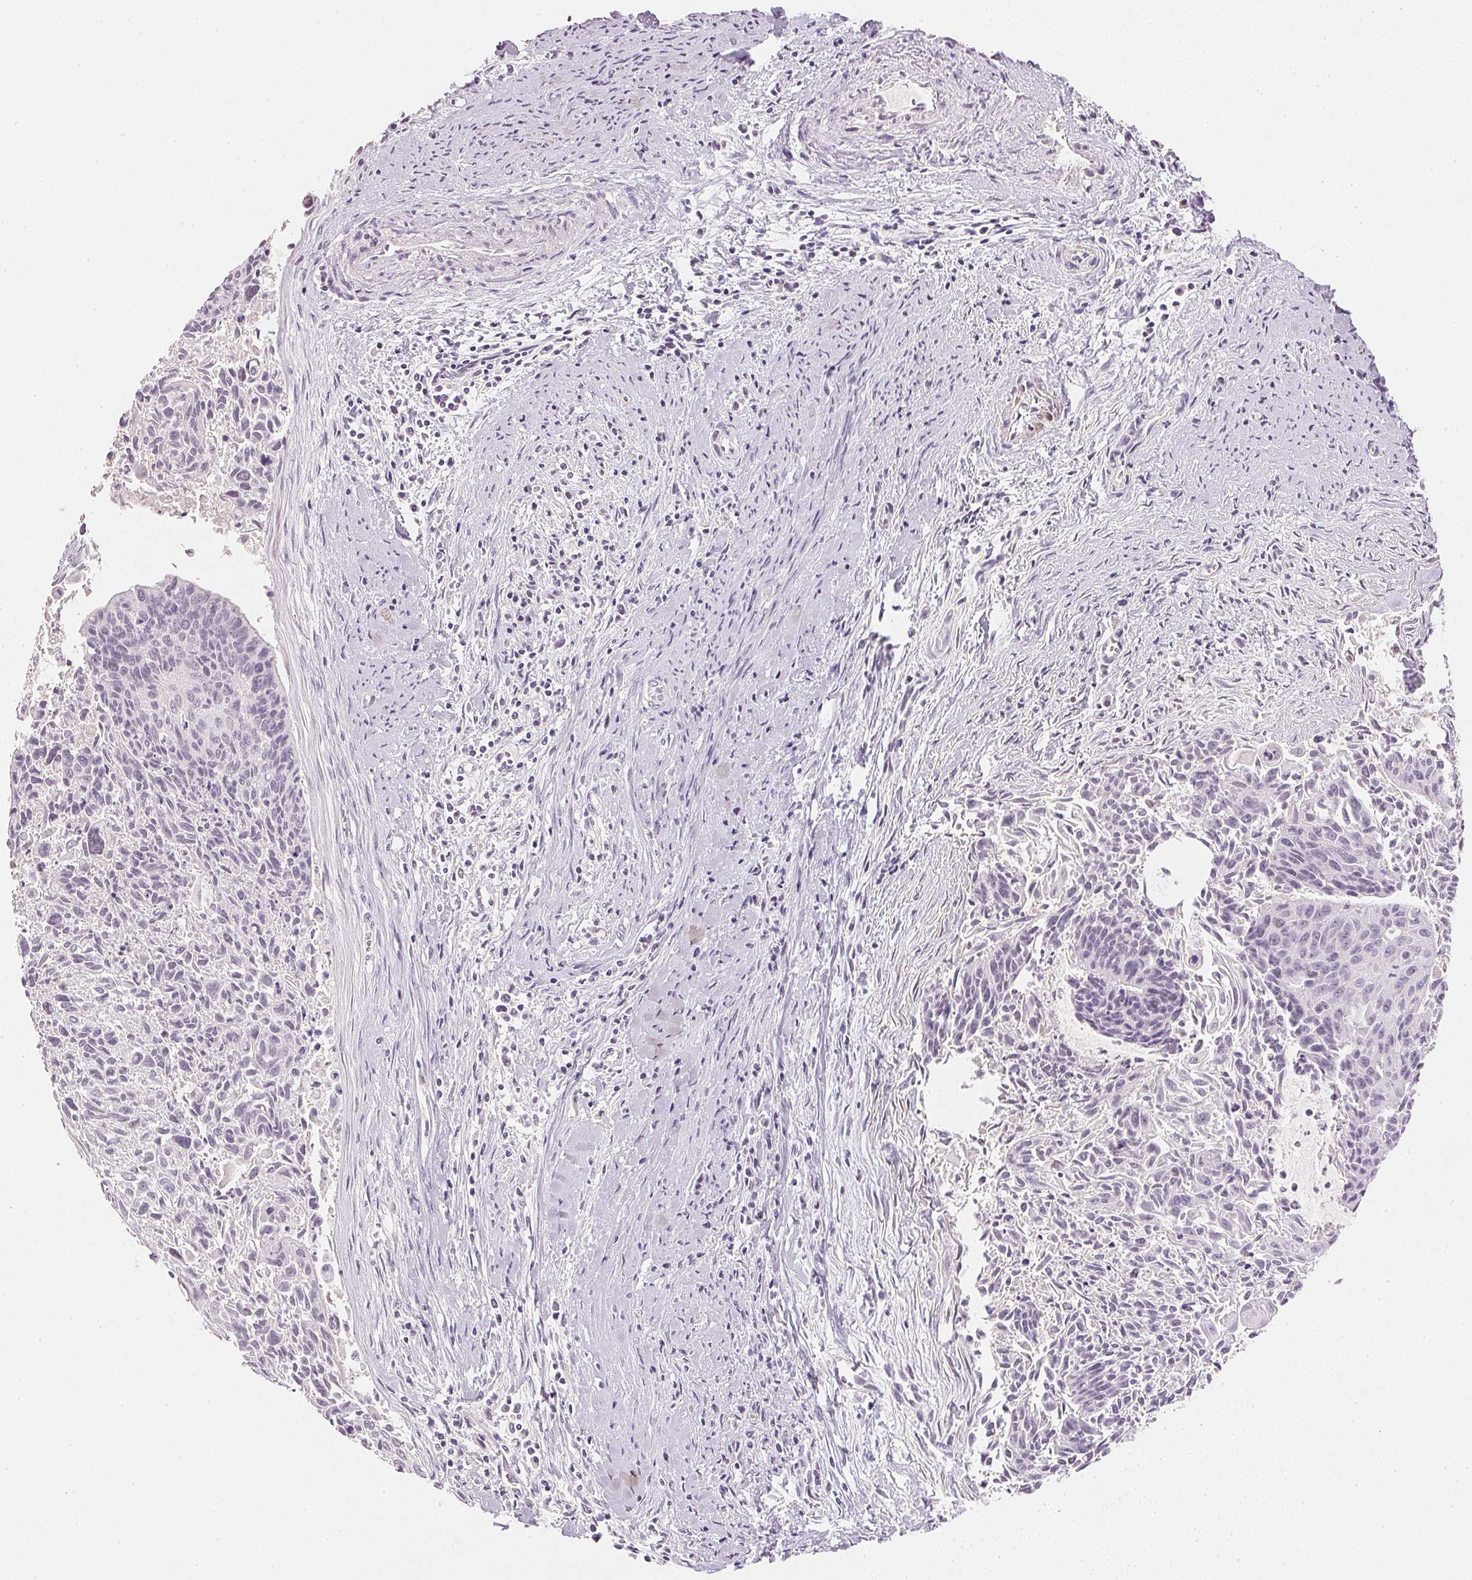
{"staining": {"intensity": "negative", "quantity": "none", "location": "none"}, "tissue": "cervical cancer", "cell_type": "Tumor cells", "image_type": "cancer", "snomed": [{"axis": "morphology", "description": "Squamous cell carcinoma, NOS"}, {"axis": "topography", "description": "Cervix"}], "caption": "The IHC histopathology image has no significant expression in tumor cells of cervical cancer (squamous cell carcinoma) tissue.", "gene": "SMTN", "patient": {"sex": "female", "age": 55}}